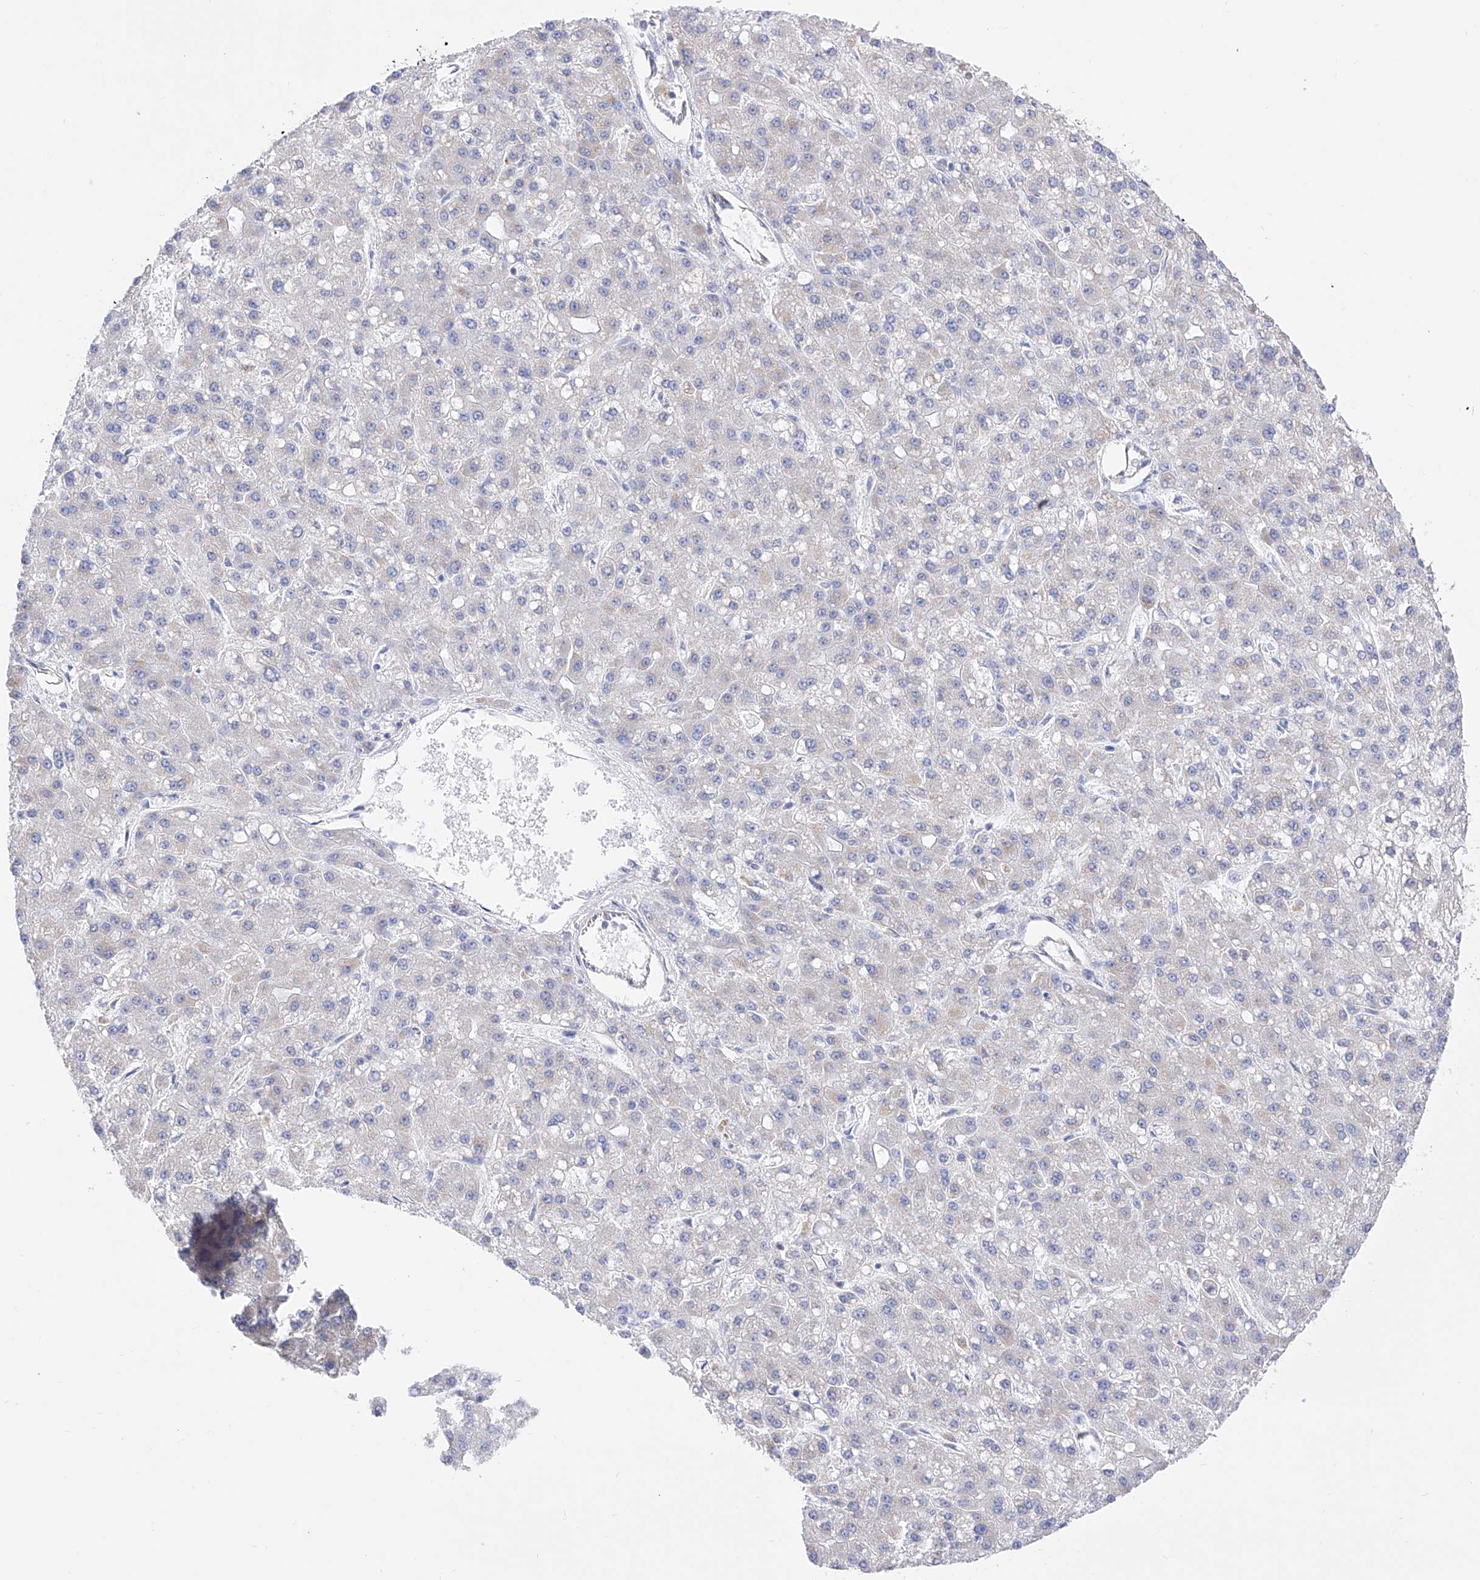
{"staining": {"intensity": "negative", "quantity": "none", "location": "none"}, "tissue": "liver cancer", "cell_type": "Tumor cells", "image_type": "cancer", "snomed": [{"axis": "morphology", "description": "Carcinoma, Hepatocellular, NOS"}, {"axis": "topography", "description": "Liver"}], "caption": "Protein analysis of liver hepatocellular carcinoma exhibits no significant expression in tumor cells.", "gene": "FLG", "patient": {"sex": "male", "age": 67}}